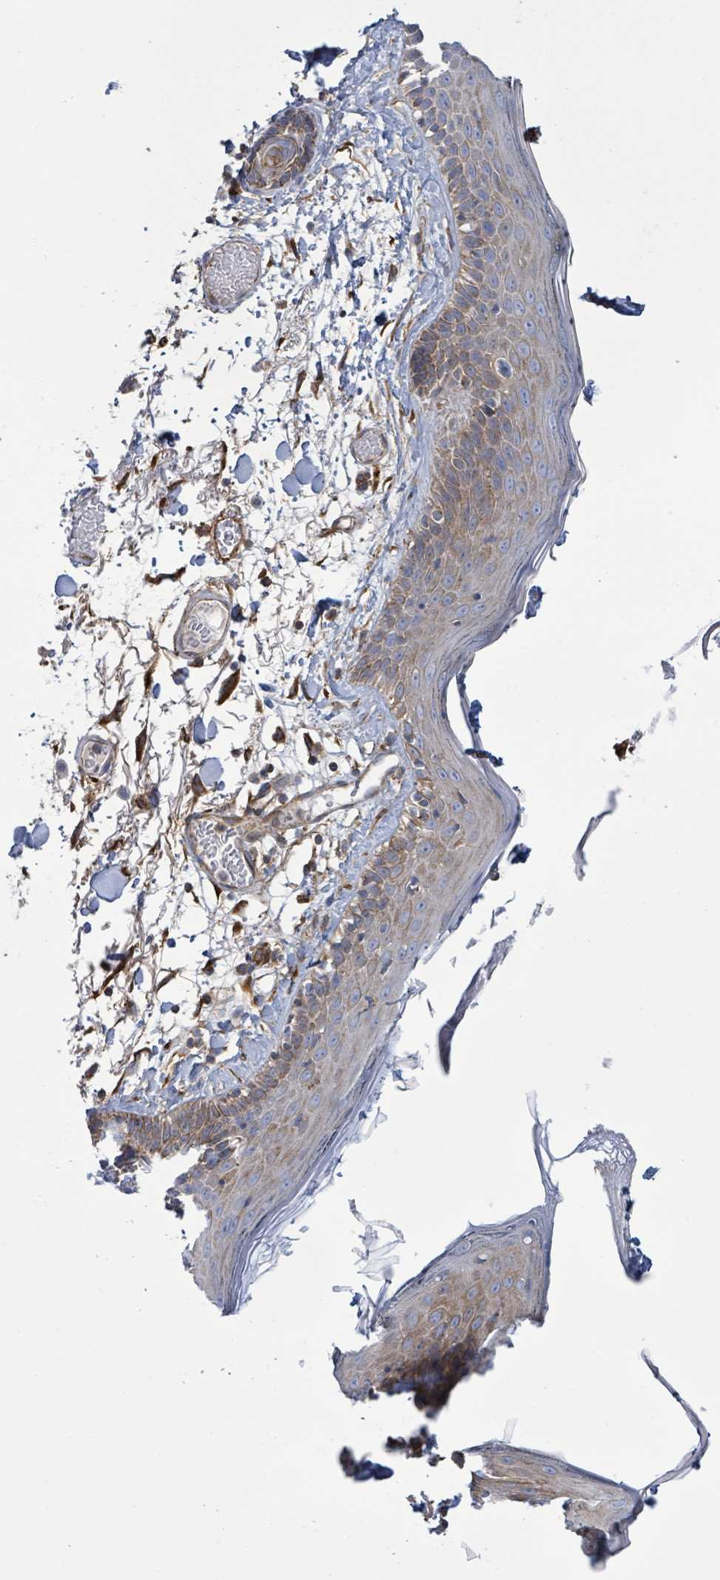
{"staining": {"intensity": "negative", "quantity": "none", "location": "none"}, "tissue": "skin", "cell_type": "Fibroblasts", "image_type": "normal", "snomed": [{"axis": "morphology", "description": "Normal tissue, NOS"}, {"axis": "topography", "description": "Skin"}], "caption": "Normal skin was stained to show a protein in brown. There is no significant staining in fibroblasts.", "gene": "EGFL7", "patient": {"sex": "male", "age": 79}}